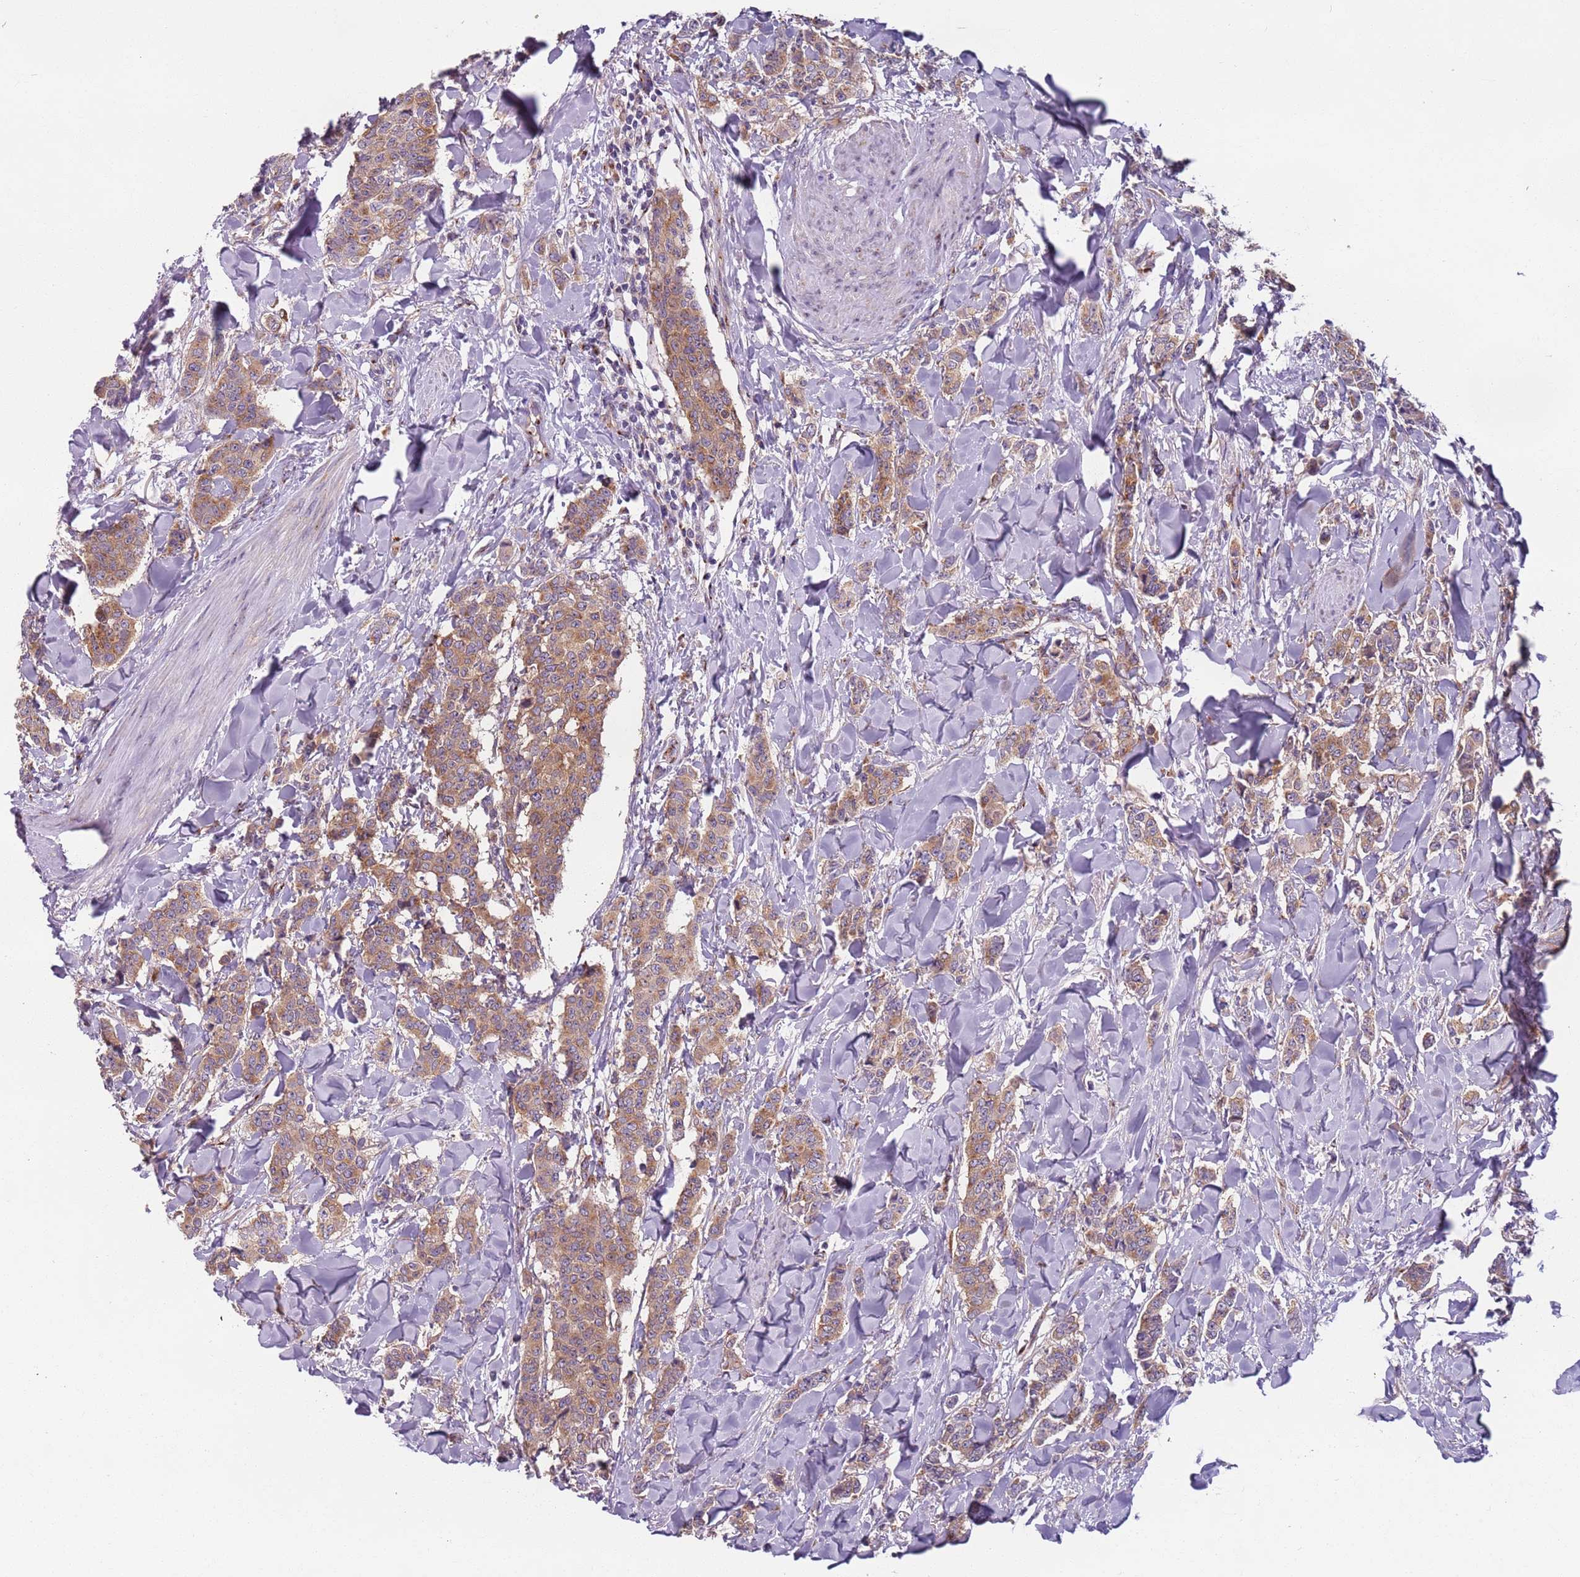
{"staining": {"intensity": "moderate", "quantity": ">75%", "location": "cytoplasmic/membranous"}, "tissue": "breast cancer", "cell_type": "Tumor cells", "image_type": "cancer", "snomed": [{"axis": "morphology", "description": "Duct carcinoma"}, {"axis": "topography", "description": "Breast"}], "caption": "Immunohistochemical staining of human breast infiltrating ductal carcinoma displays medium levels of moderate cytoplasmic/membranous positivity in approximately >75% of tumor cells.", "gene": "AKTIP", "patient": {"sex": "female", "age": 40}}